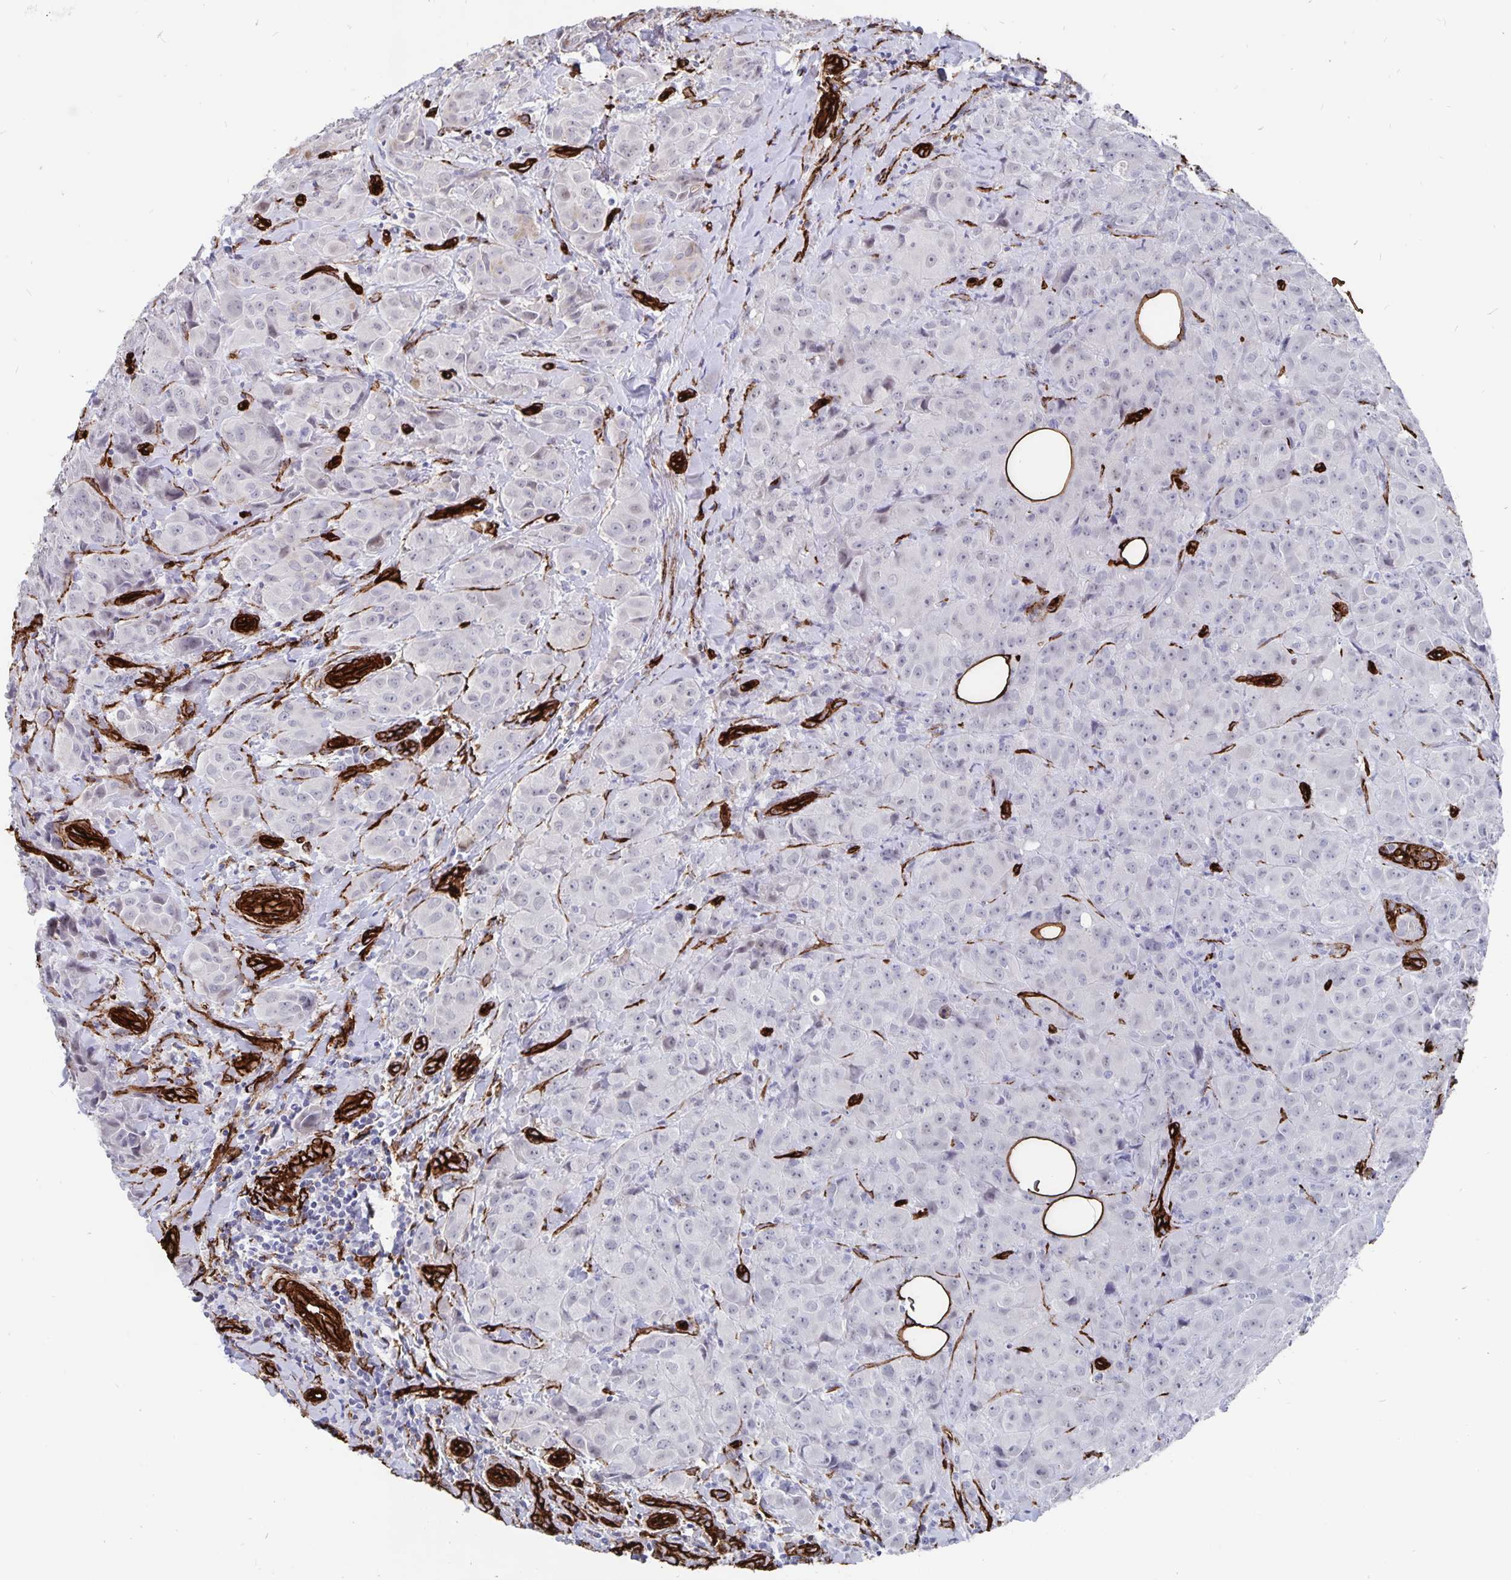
{"staining": {"intensity": "negative", "quantity": "none", "location": "none"}, "tissue": "breast cancer", "cell_type": "Tumor cells", "image_type": "cancer", "snomed": [{"axis": "morphology", "description": "Normal tissue, NOS"}, {"axis": "morphology", "description": "Duct carcinoma"}, {"axis": "topography", "description": "Breast"}], "caption": "Immunohistochemical staining of infiltrating ductal carcinoma (breast) displays no significant expression in tumor cells. (Stains: DAB (3,3'-diaminobenzidine) IHC with hematoxylin counter stain, Microscopy: brightfield microscopy at high magnification).", "gene": "DCHS2", "patient": {"sex": "female", "age": 43}}